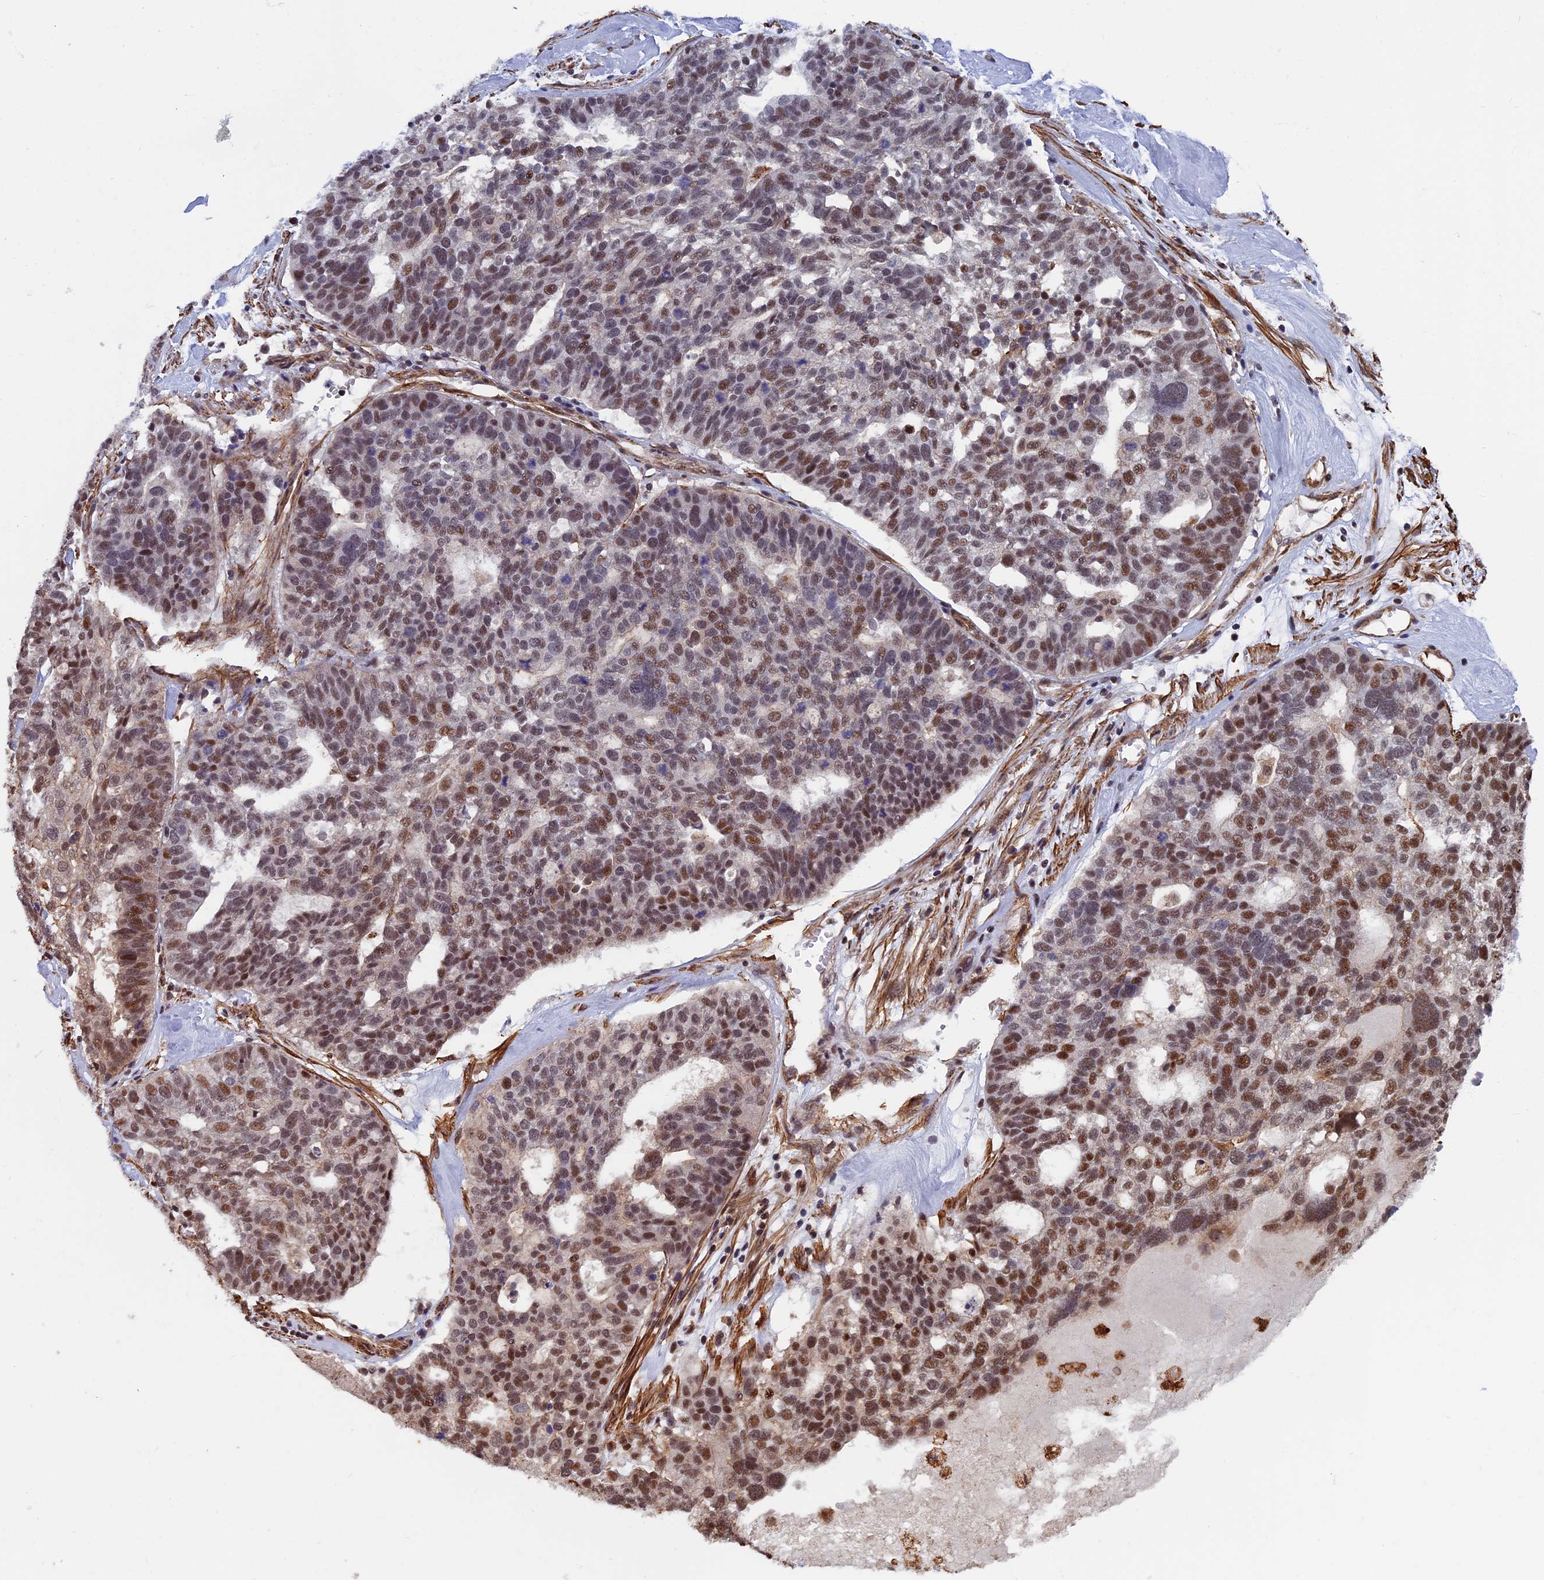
{"staining": {"intensity": "moderate", "quantity": "25%-75%", "location": "nuclear"}, "tissue": "ovarian cancer", "cell_type": "Tumor cells", "image_type": "cancer", "snomed": [{"axis": "morphology", "description": "Cystadenocarcinoma, serous, NOS"}, {"axis": "topography", "description": "Ovary"}], "caption": "Protein analysis of ovarian serous cystadenocarcinoma tissue demonstrates moderate nuclear staining in about 25%-75% of tumor cells. (IHC, brightfield microscopy, high magnification).", "gene": "CTDP1", "patient": {"sex": "female", "age": 59}}